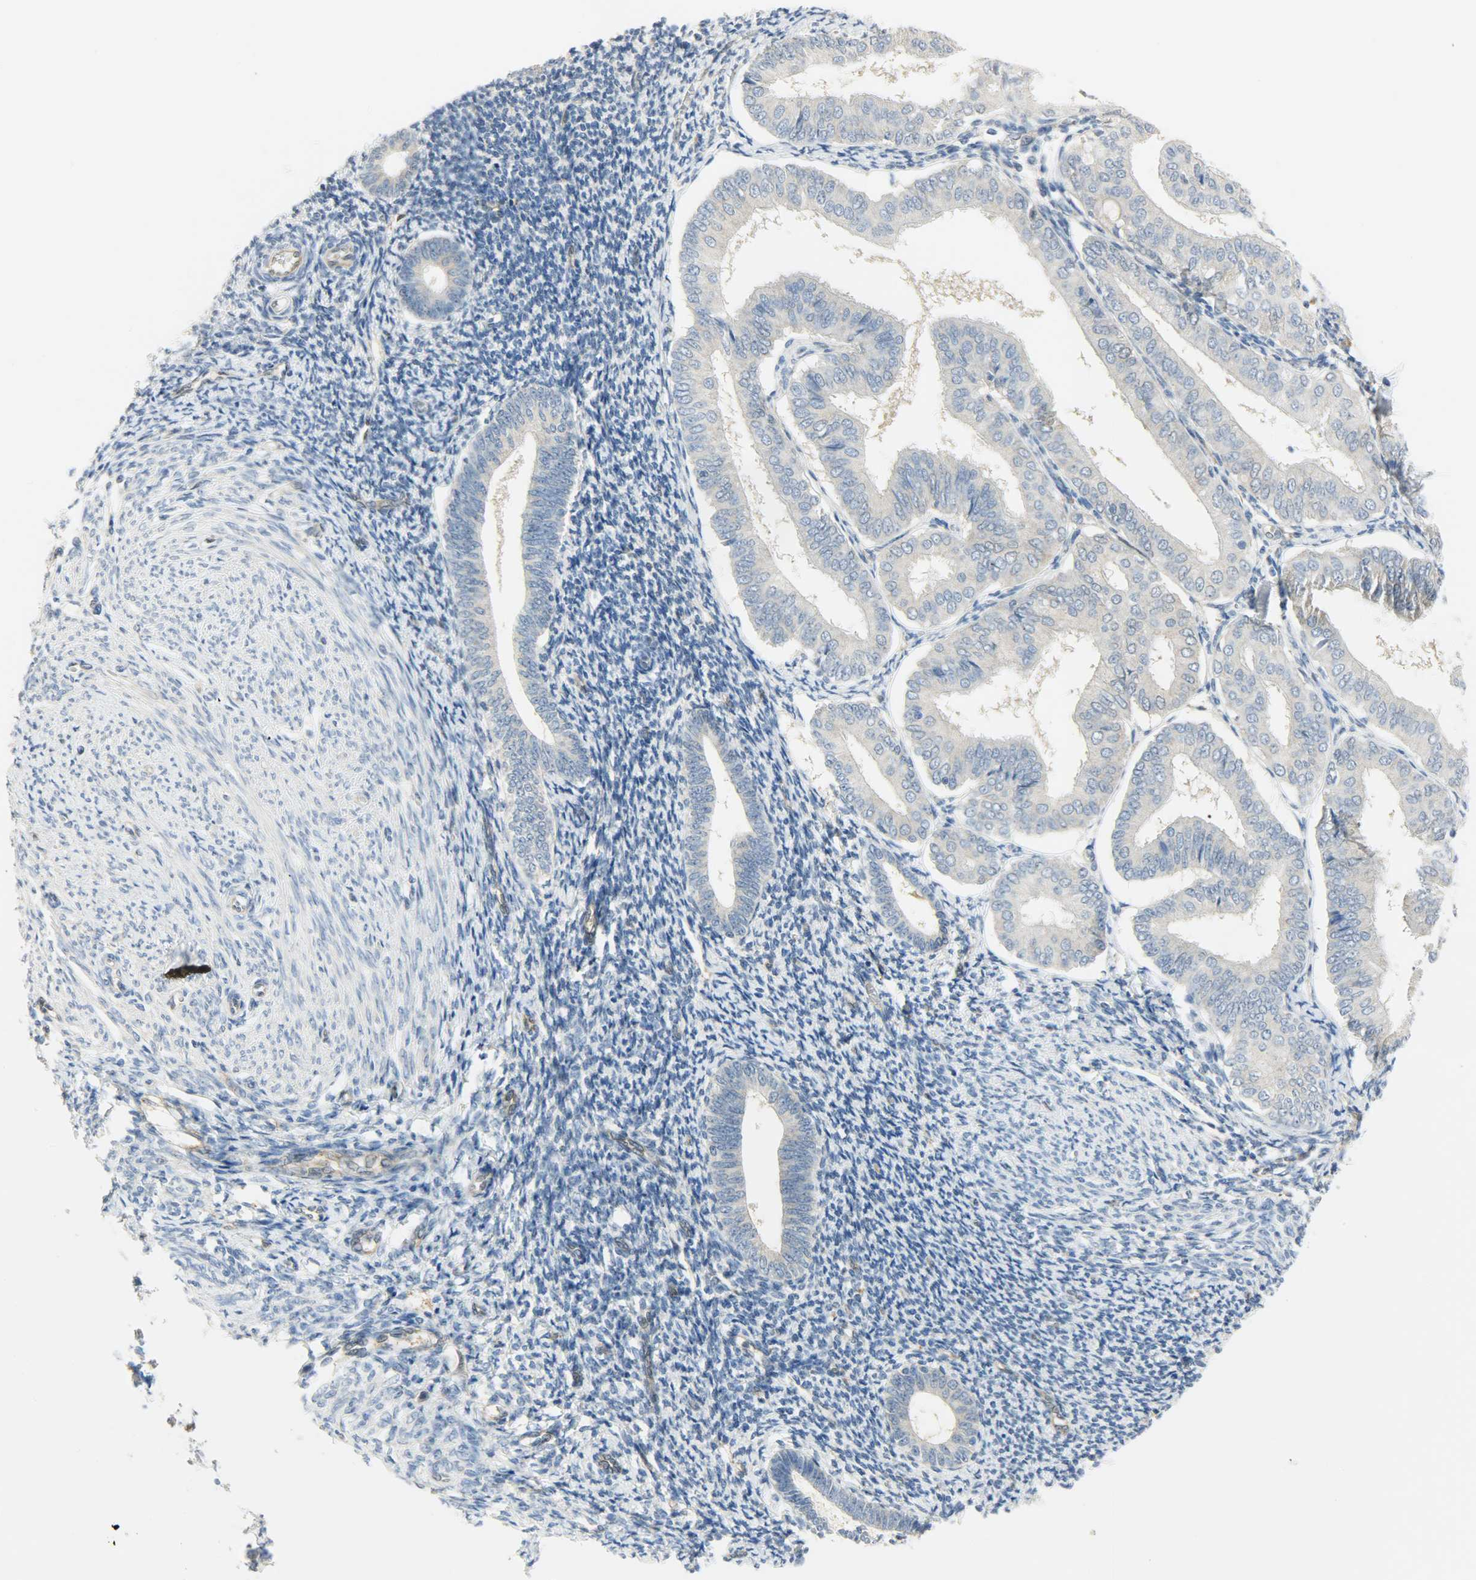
{"staining": {"intensity": "negative", "quantity": "none", "location": "none"}, "tissue": "endometrium", "cell_type": "Cells in endometrial stroma", "image_type": "normal", "snomed": [{"axis": "morphology", "description": "Normal tissue, NOS"}, {"axis": "topography", "description": "Endometrium"}], "caption": "The histopathology image reveals no significant positivity in cells in endometrial stroma of endometrium. (DAB (3,3'-diaminobenzidine) immunohistochemistry visualized using brightfield microscopy, high magnification).", "gene": "FKBP1A", "patient": {"sex": "female", "age": 57}}